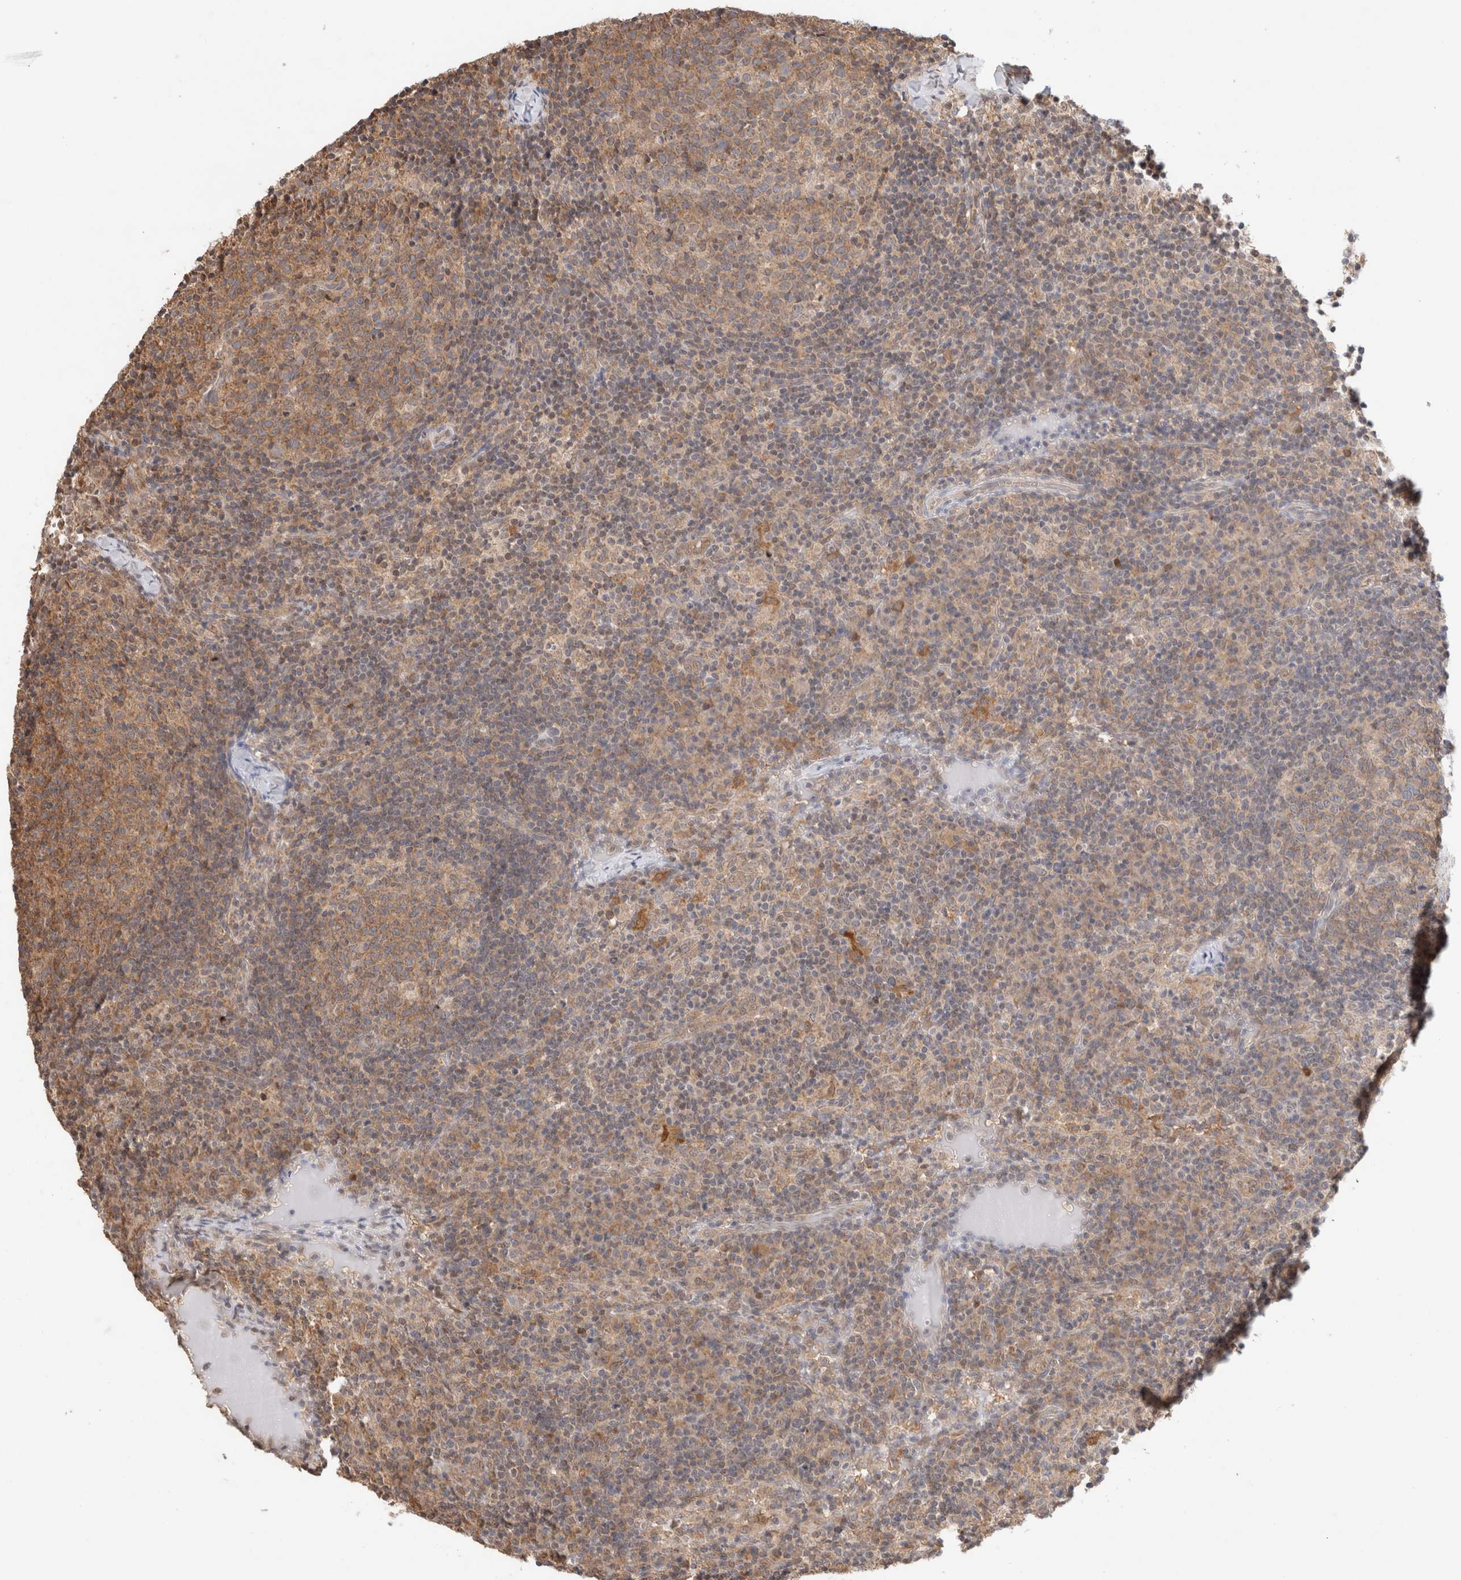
{"staining": {"intensity": "moderate", "quantity": ">75%", "location": "cytoplasmic/membranous"}, "tissue": "lymph node", "cell_type": "Germinal center cells", "image_type": "normal", "snomed": [{"axis": "morphology", "description": "Normal tissue, NOS"}, {"axis": "morphology", "description": "Inflammation, NOS"}, {"axis": "topography", "description": "Lymph node"}], "caption": "Germinal center cells display medium levels of moderate cytoplasmic/membranous expression in approximately >75% of cells in benign human lymph node.", "gene": "CA13", "patient": {"sex": "male", "age": 55}}